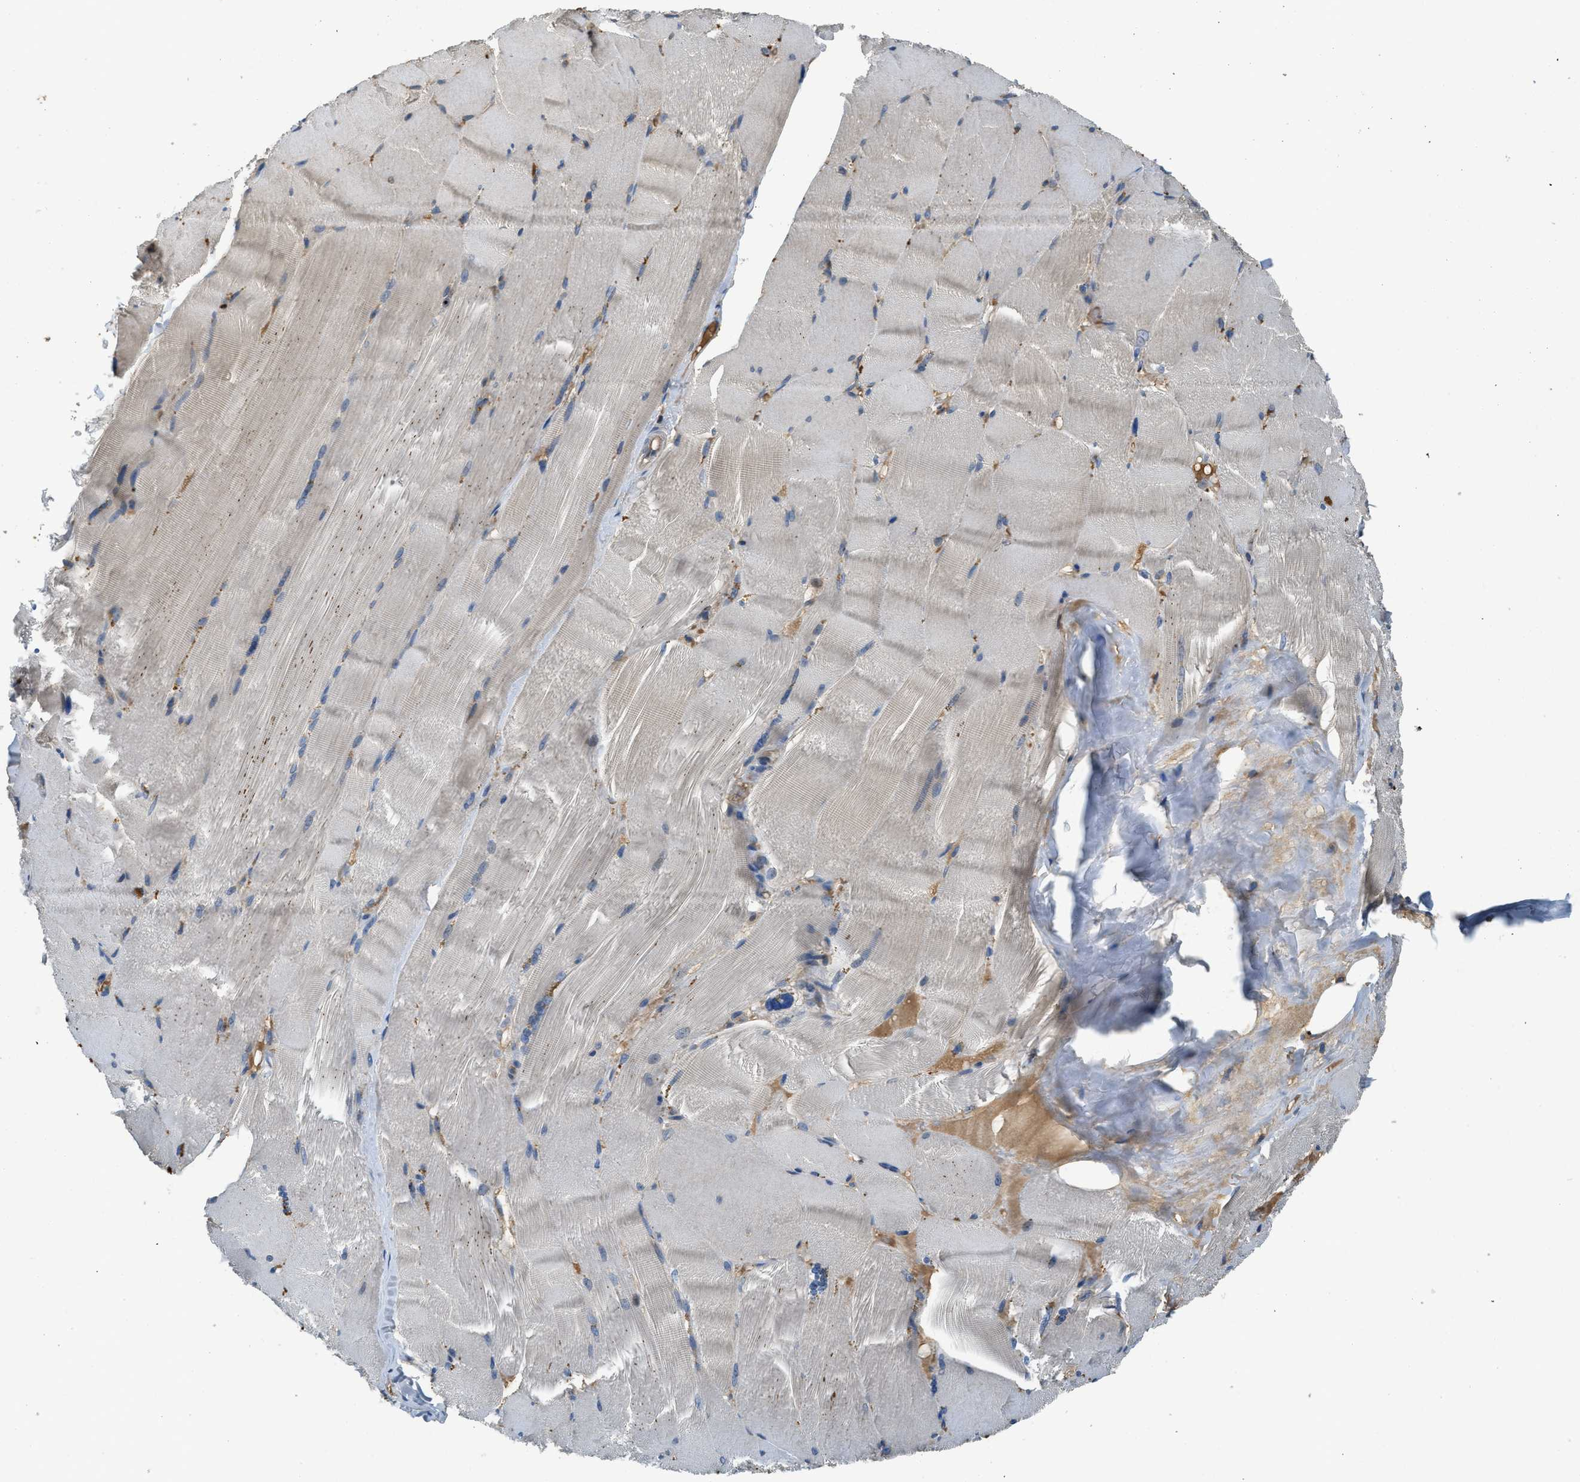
{"staining": {"intensity": "negative", "quantity": "none", "location": "none"}, "tissue": "skeletal muscle", "cell_type": "Myocytes", "image_type": "normal", "snomed": [{"axis": "morphology", "description": "Normal tissue, NOS"}, {"axis": "topography", "description": "Skin"}, {"axis": "topography", "description": "Skeletal muscle"}], "caption": "An immunohistochemistry (IHC) histopathology image of unremarkable skeletal muscle is shown. There is no staining in myocytes of skeletal muscle.", "gene": "RIPK2", "patient": {"sex": "male", "age": 83}}